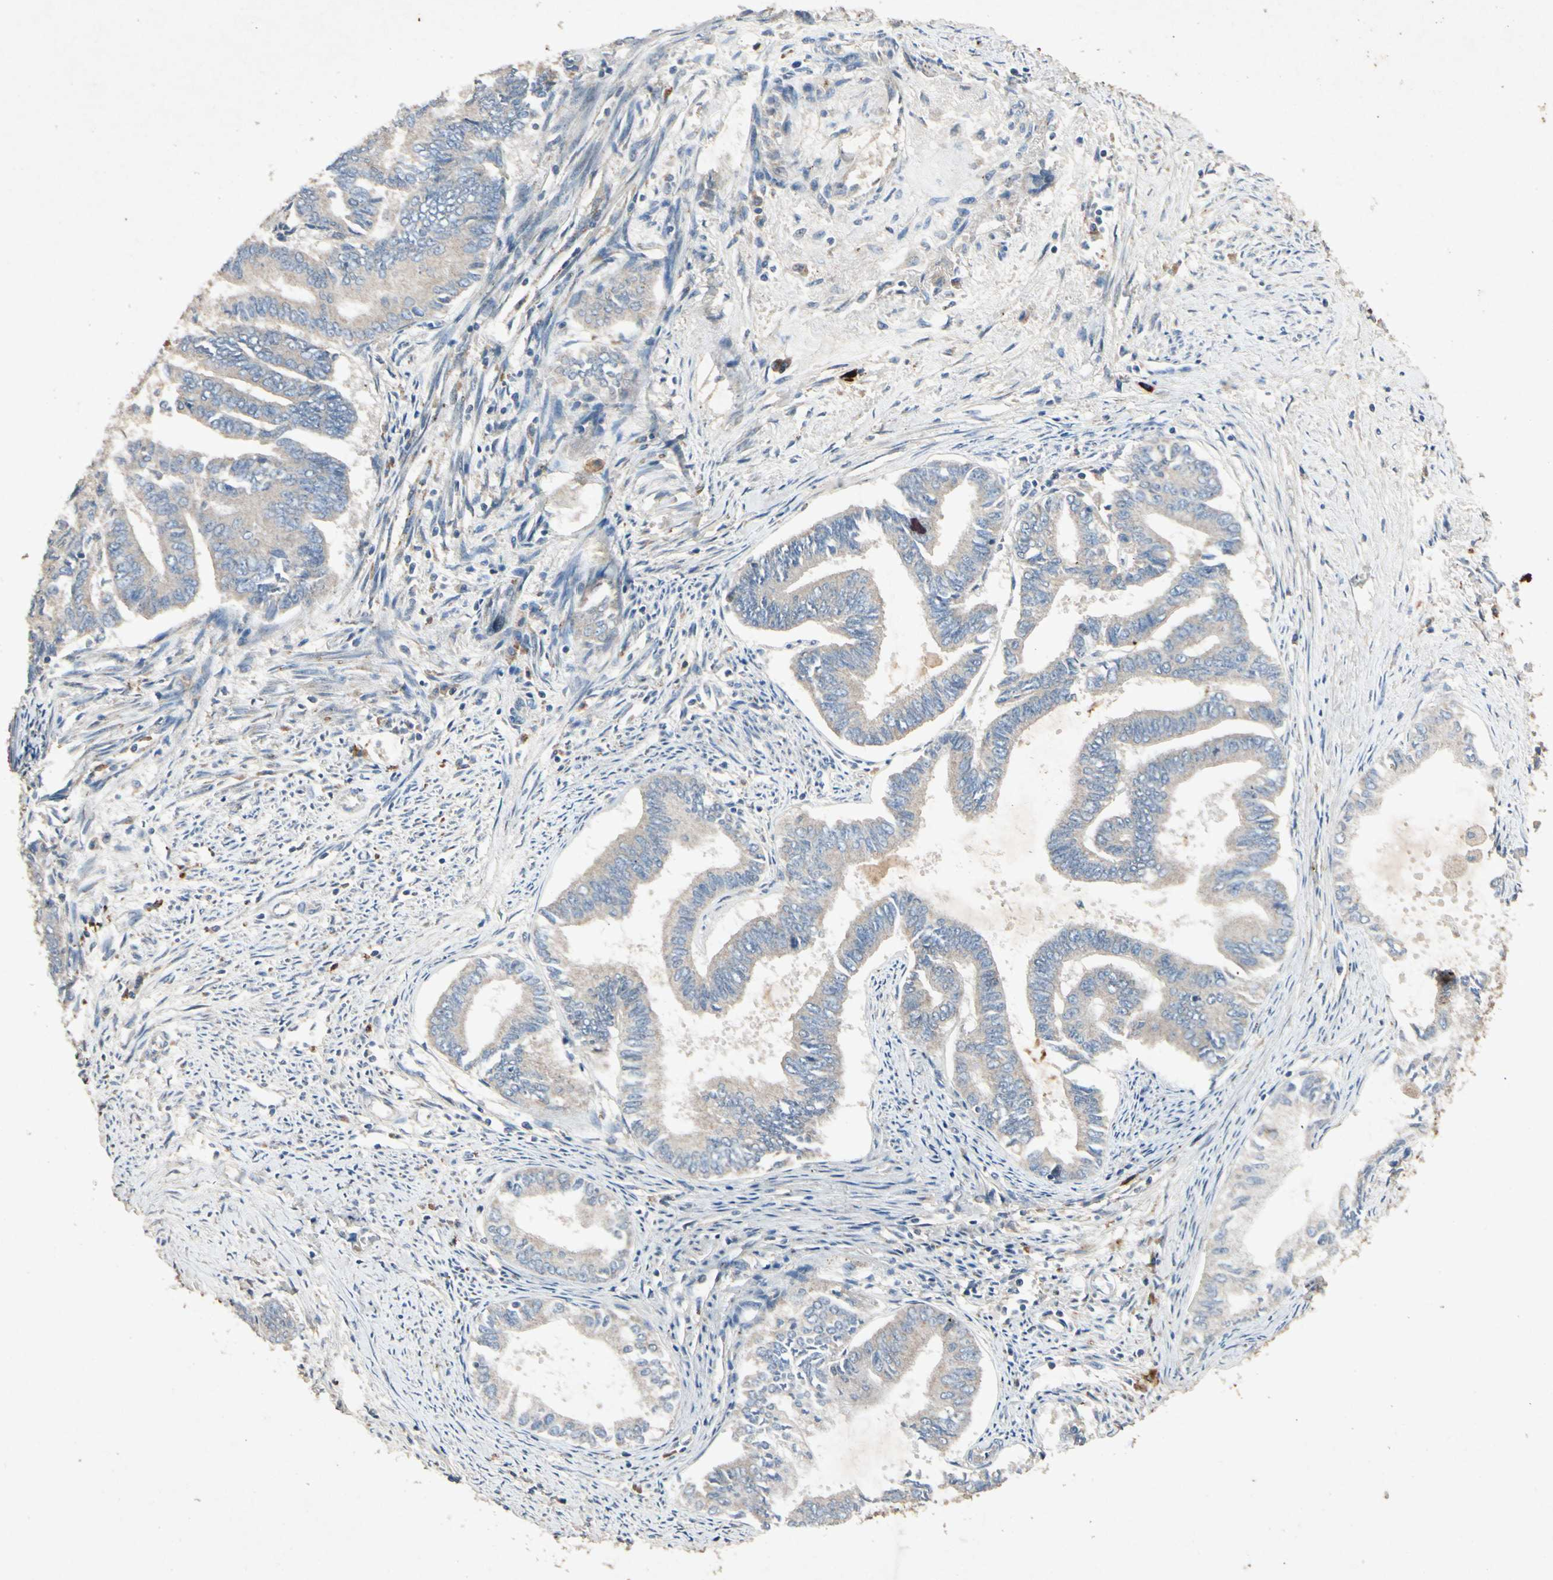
{"staining": {"intensity": "weak", "quantity": "25%-75%", "location": "cytoplasmic/membranous"}, "tissue": "endometrial cancer", "cell_type": "Tumor cells", "image_type": "cancer", "snomed": [{"axis": "morphology", "description": "Adenocarcinoma, NOS"}, {"axis": "topography", "description": "Endometrium"}], "caption": "Endometrial adenocarcinoma stained with a brown dye shows weak cytoplasmic/membranous positive expression in about 25%-75% of tumor cells.", "gene": "GPLD1", "patient": {"sex": "female", "age": 86}}